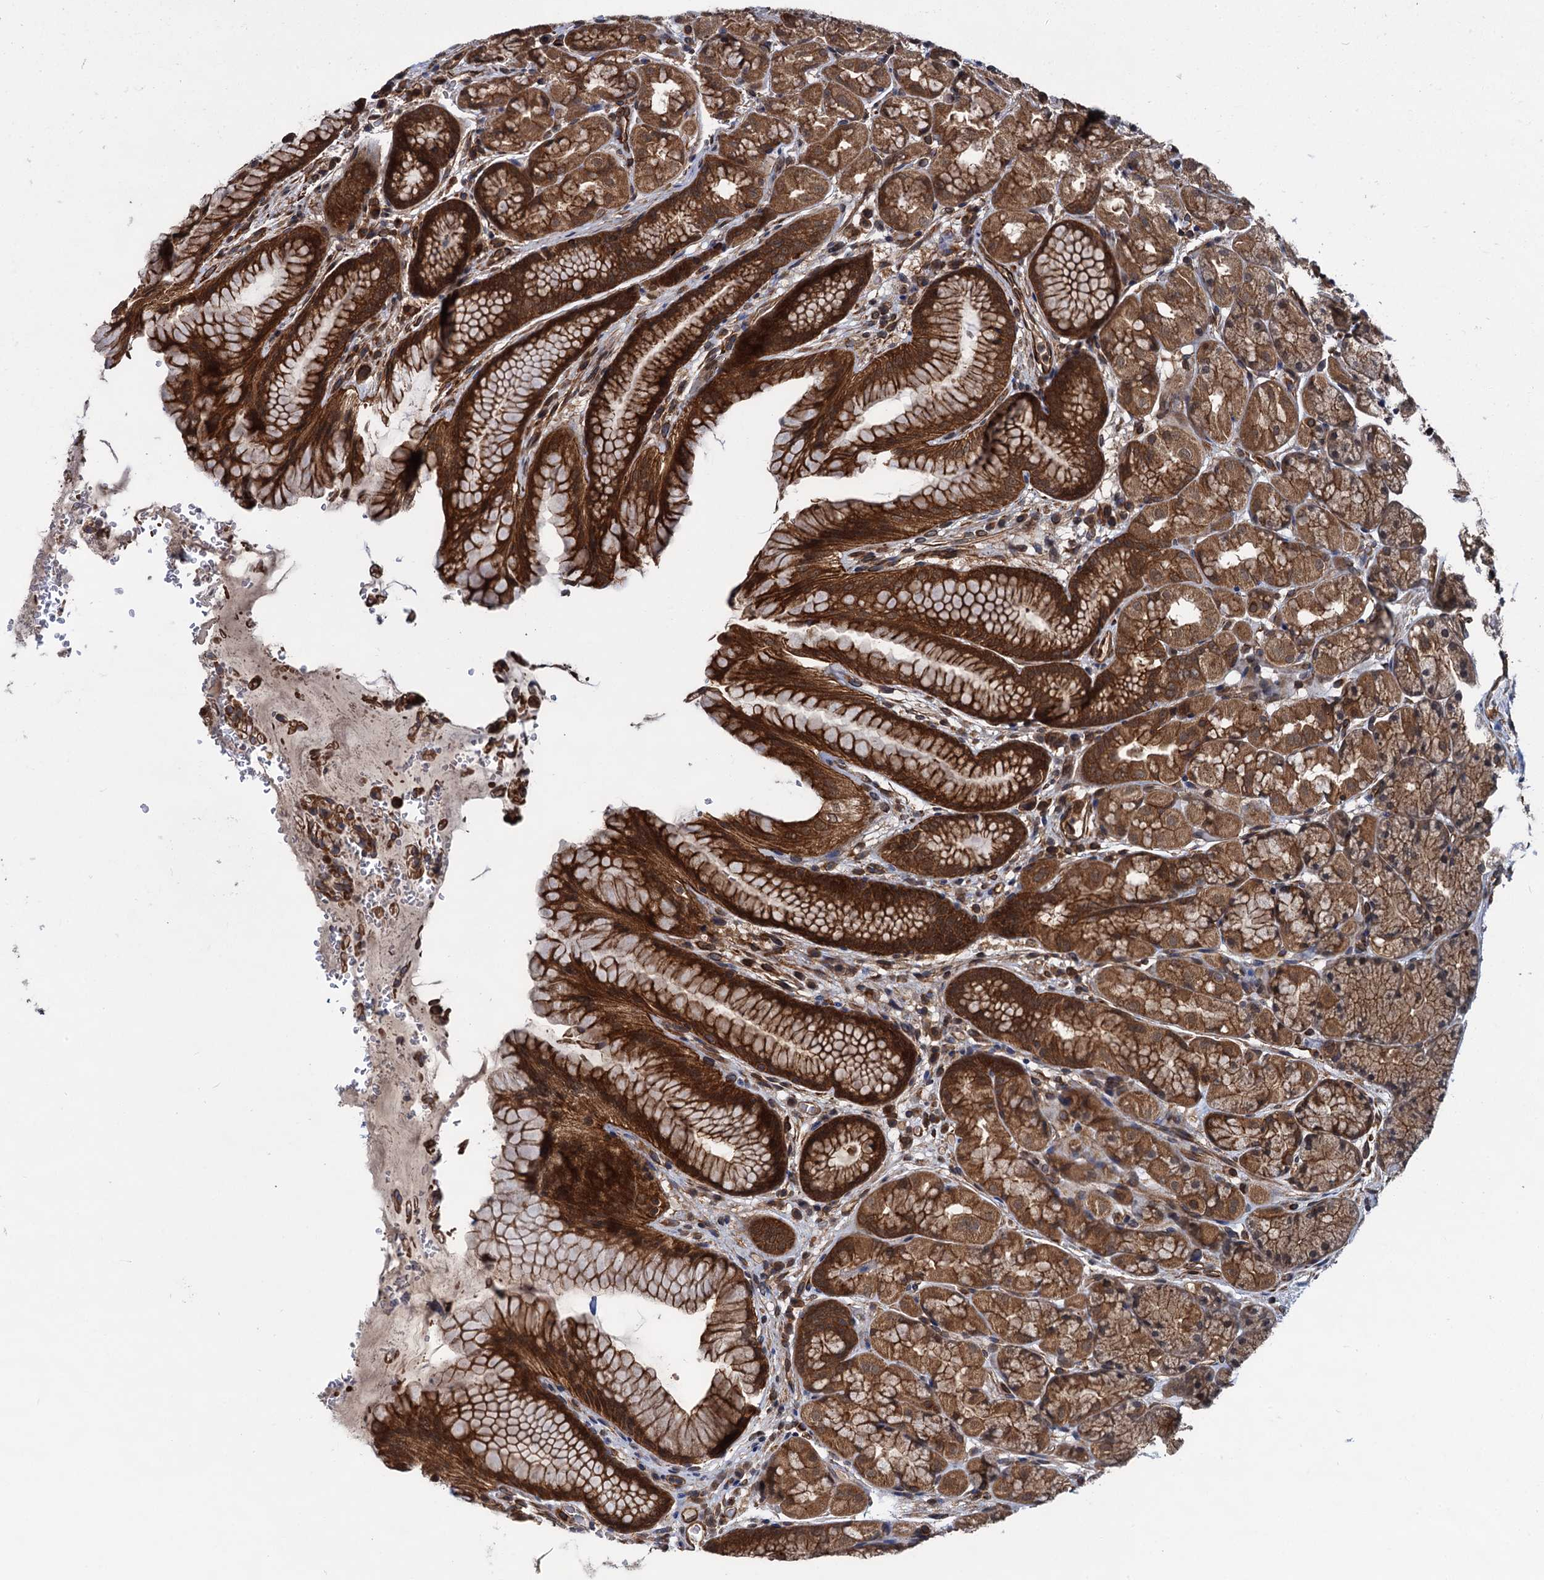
{"staining": {"intensity": "strong", "quantity": ">75%", "location": "cytoplasmic/membranous"}, "tissue": "stomach", "cell_type": "Glandular cells", "image_type": "normal", "snomed": [{"axis": "morphology", "description": "Normal tissue, NOS"}, {"axis": "topography", "description": "Stomach"}], "caption": "An immunohistochemistry micrograph of benign tissue is shown. Protein staining in brown highlights strong cytoplasmic/membranous positivity in stomach within glandular cells.", "gene": "ZFYVE19", "patient": {"sex": "male", "age": 63}}